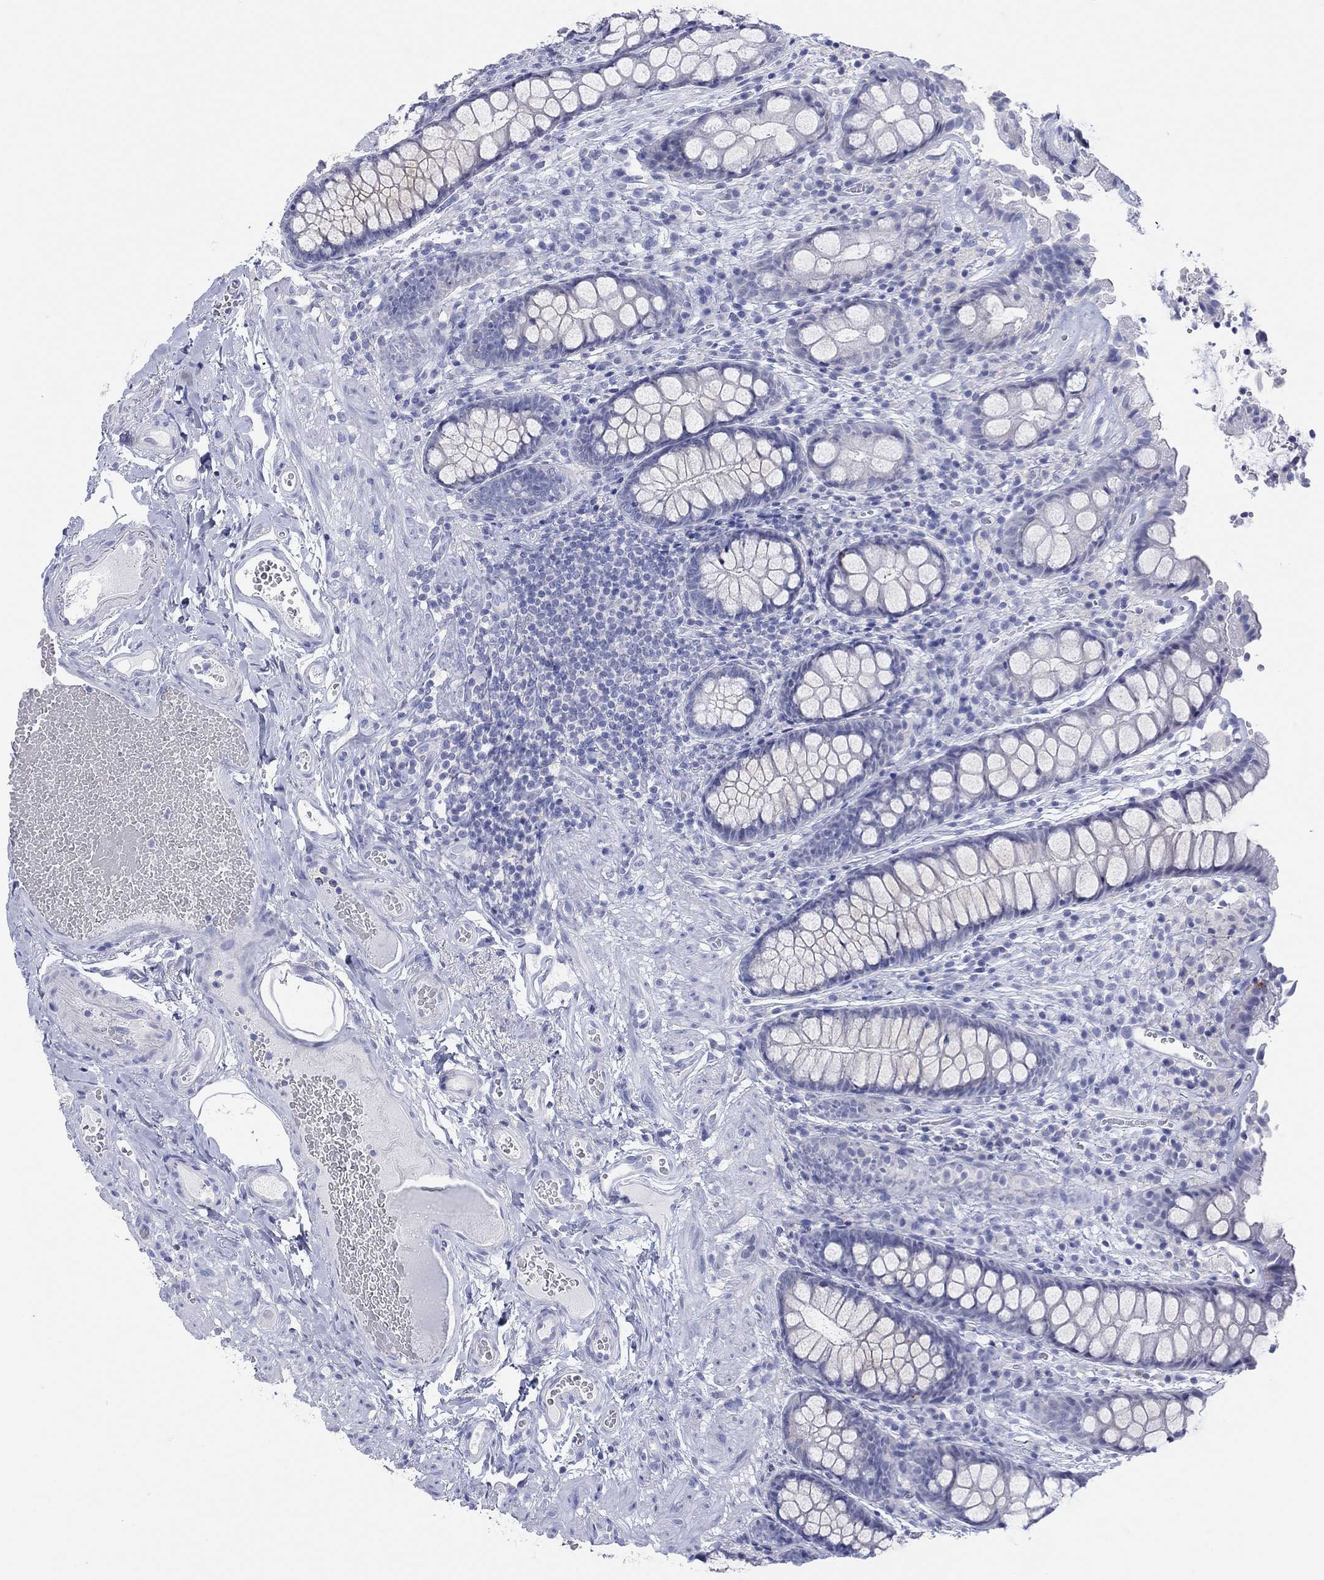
{"staining": {"intensity": "negative", "quantity": "none", "location": "none"}, "tissue": "colon", "cell_type": "Endothelial cells", "image_type": "normal", "snomed": [{"axis": "morphology", "description": "Normal tissue, NOS"}, {"axis": "topography", "description": "Colon"}], "caption": "This is an immunohistochemistry histopathology image of normal colon. There is no expression in endothelial cells.", "gene": "MAGEB6", "patient": {"sex": "female", "age": 86}}